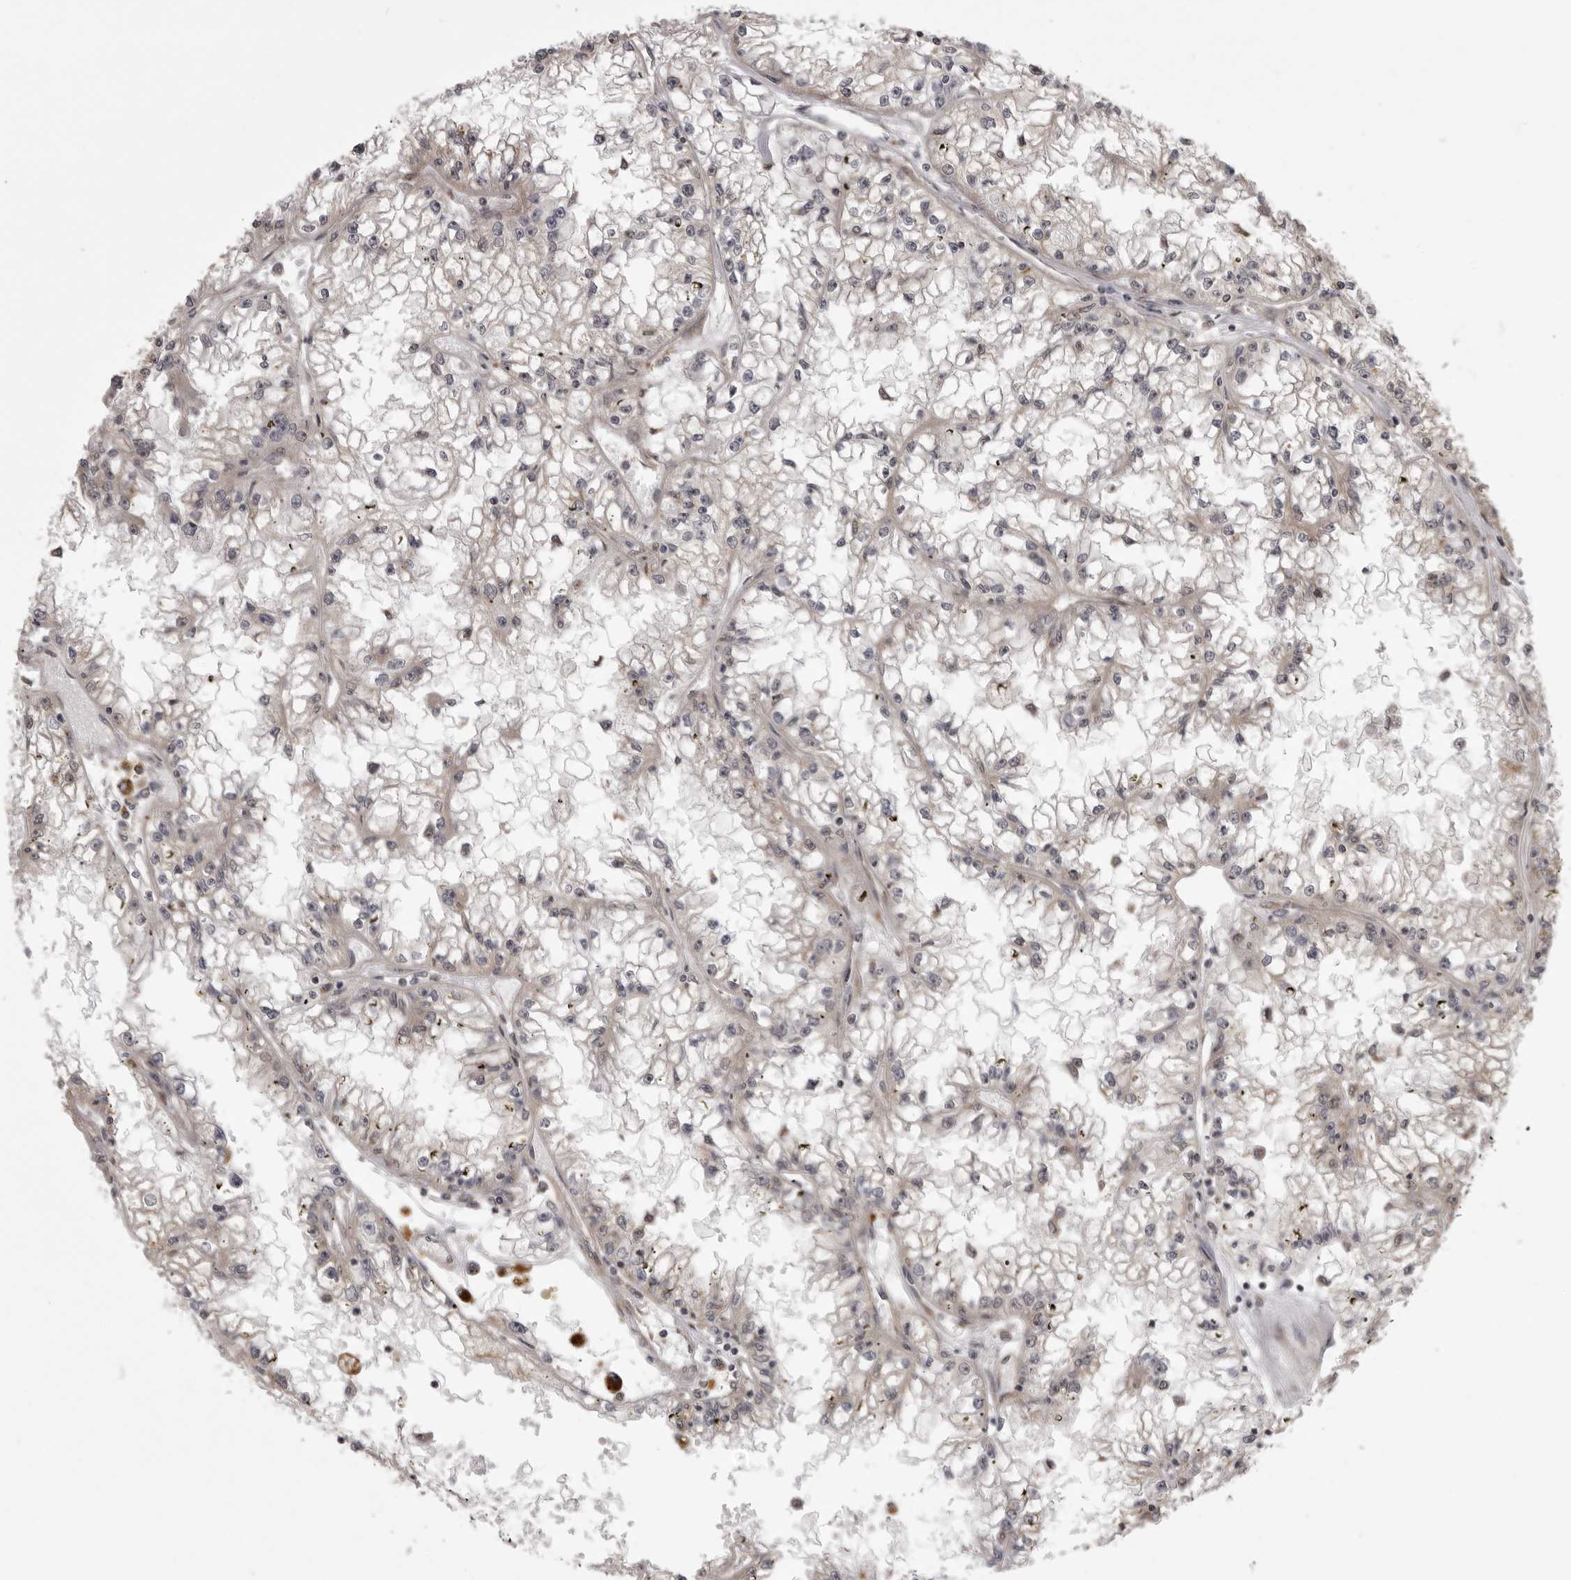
{"staining": {"intensity": "negative", "quantity": "none", "location": "none"}, "tissue": "renal cancer", "cell_type": "Tumor cells", "image_type": "cancer", "snomed": [{"axis": "morphology", "description": "Adenocarcinoma, NOS"}, {"axis": "topography", "description": "Kidney"}], "caption": "Immunohistochemical staining of renal adenocarcinoma demonstrates no significant staining in tumor cells.", "gene": "C1orf109", "patient": {"sex": "male", "age": 56}}